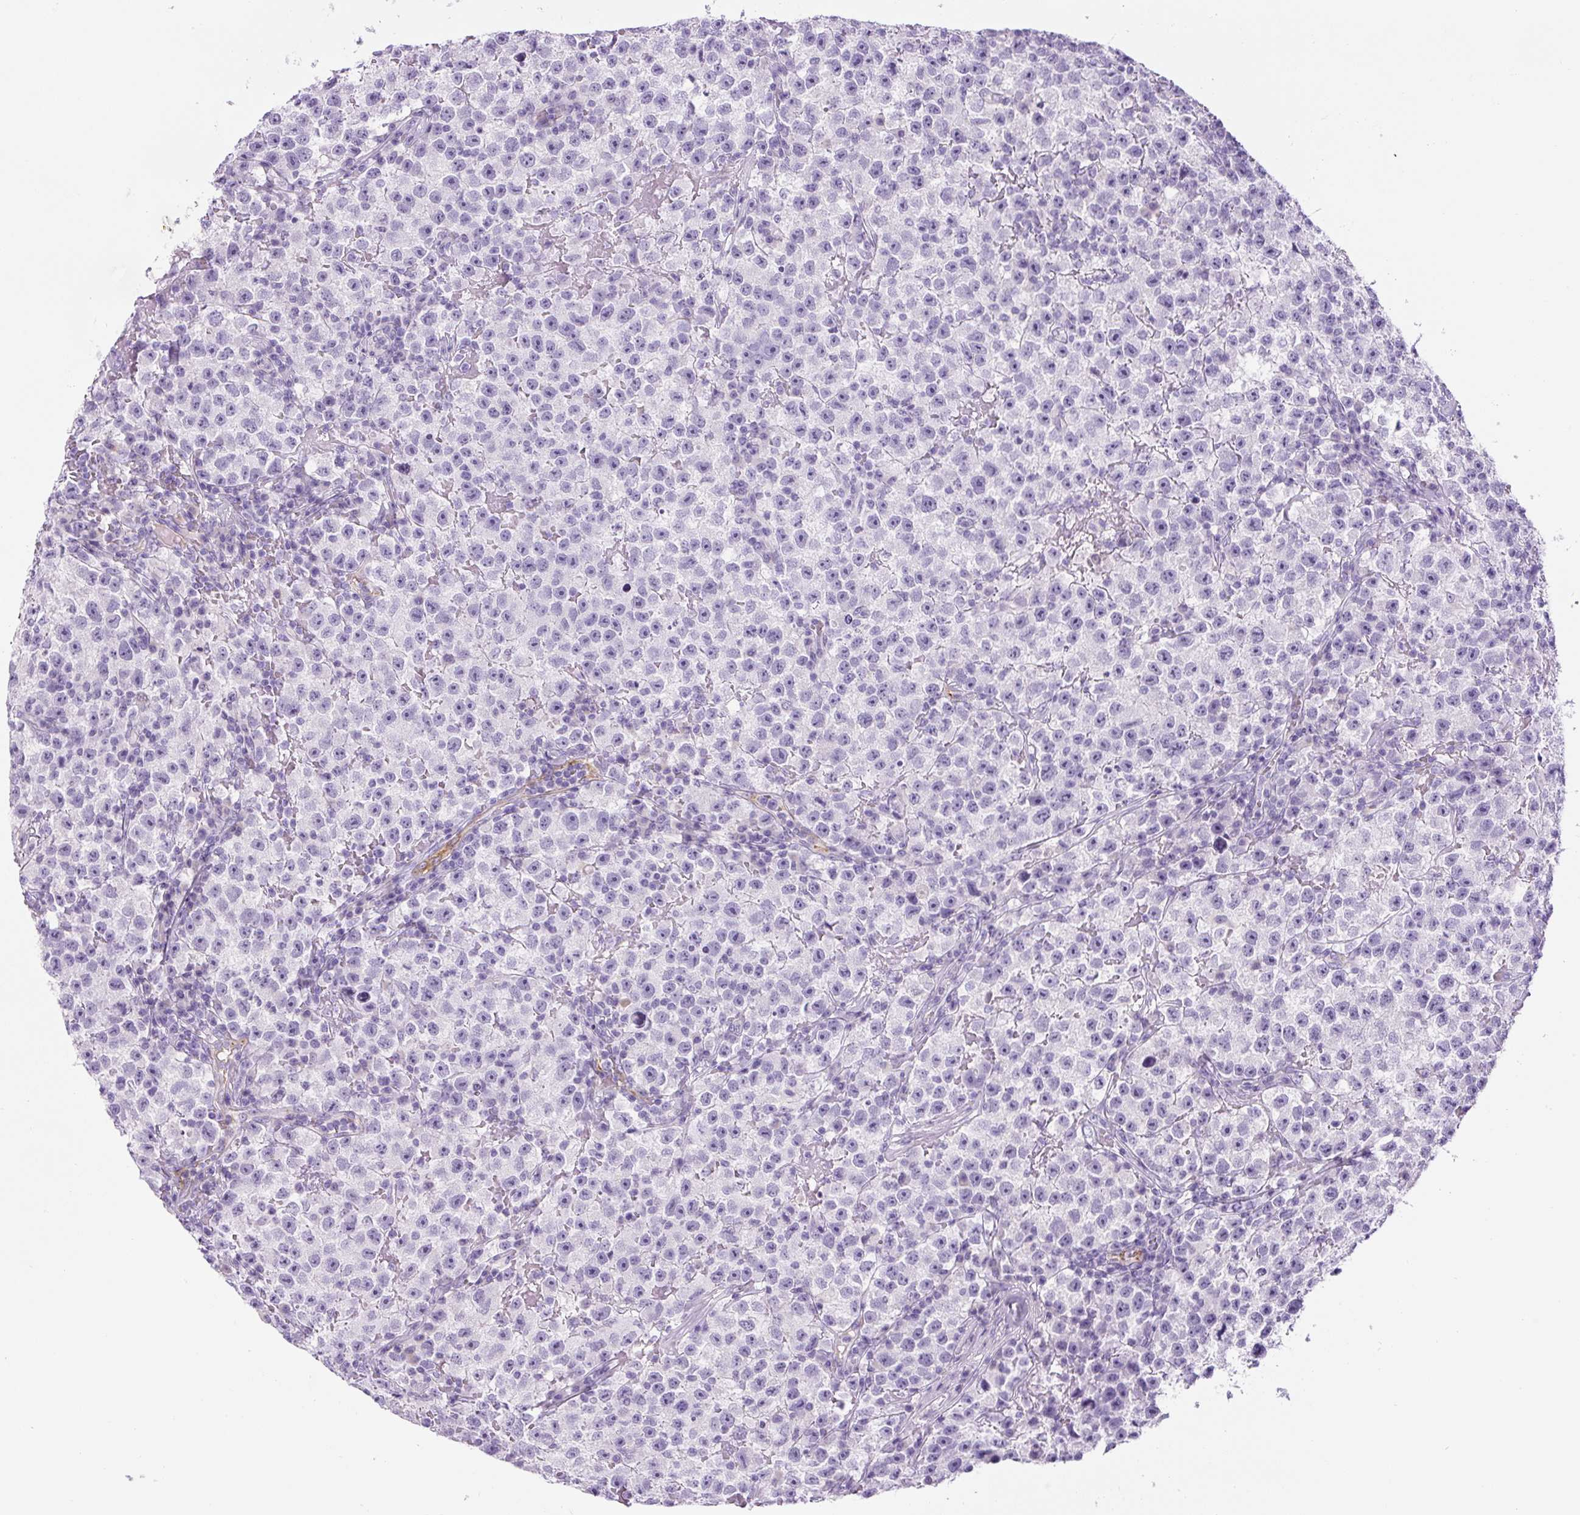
{"staining": {"intensity": "negative", "quantity": "none", "location": "none"}, "tissue": "testis cancer", "cell_type": "Tumor cells", "image_type": "cancer", "snomed": [{"axis": "morphology", "description": "Seminoma, NOS"}, {"axis": "topography", "description": "Testis"}], "caption": "This is an IHC photomicrograph of human testis cancer (seminoma). There is no expression in tumor cells.", "gene": "RSPO4", "patient": {"sex": "male", "age": 22}}